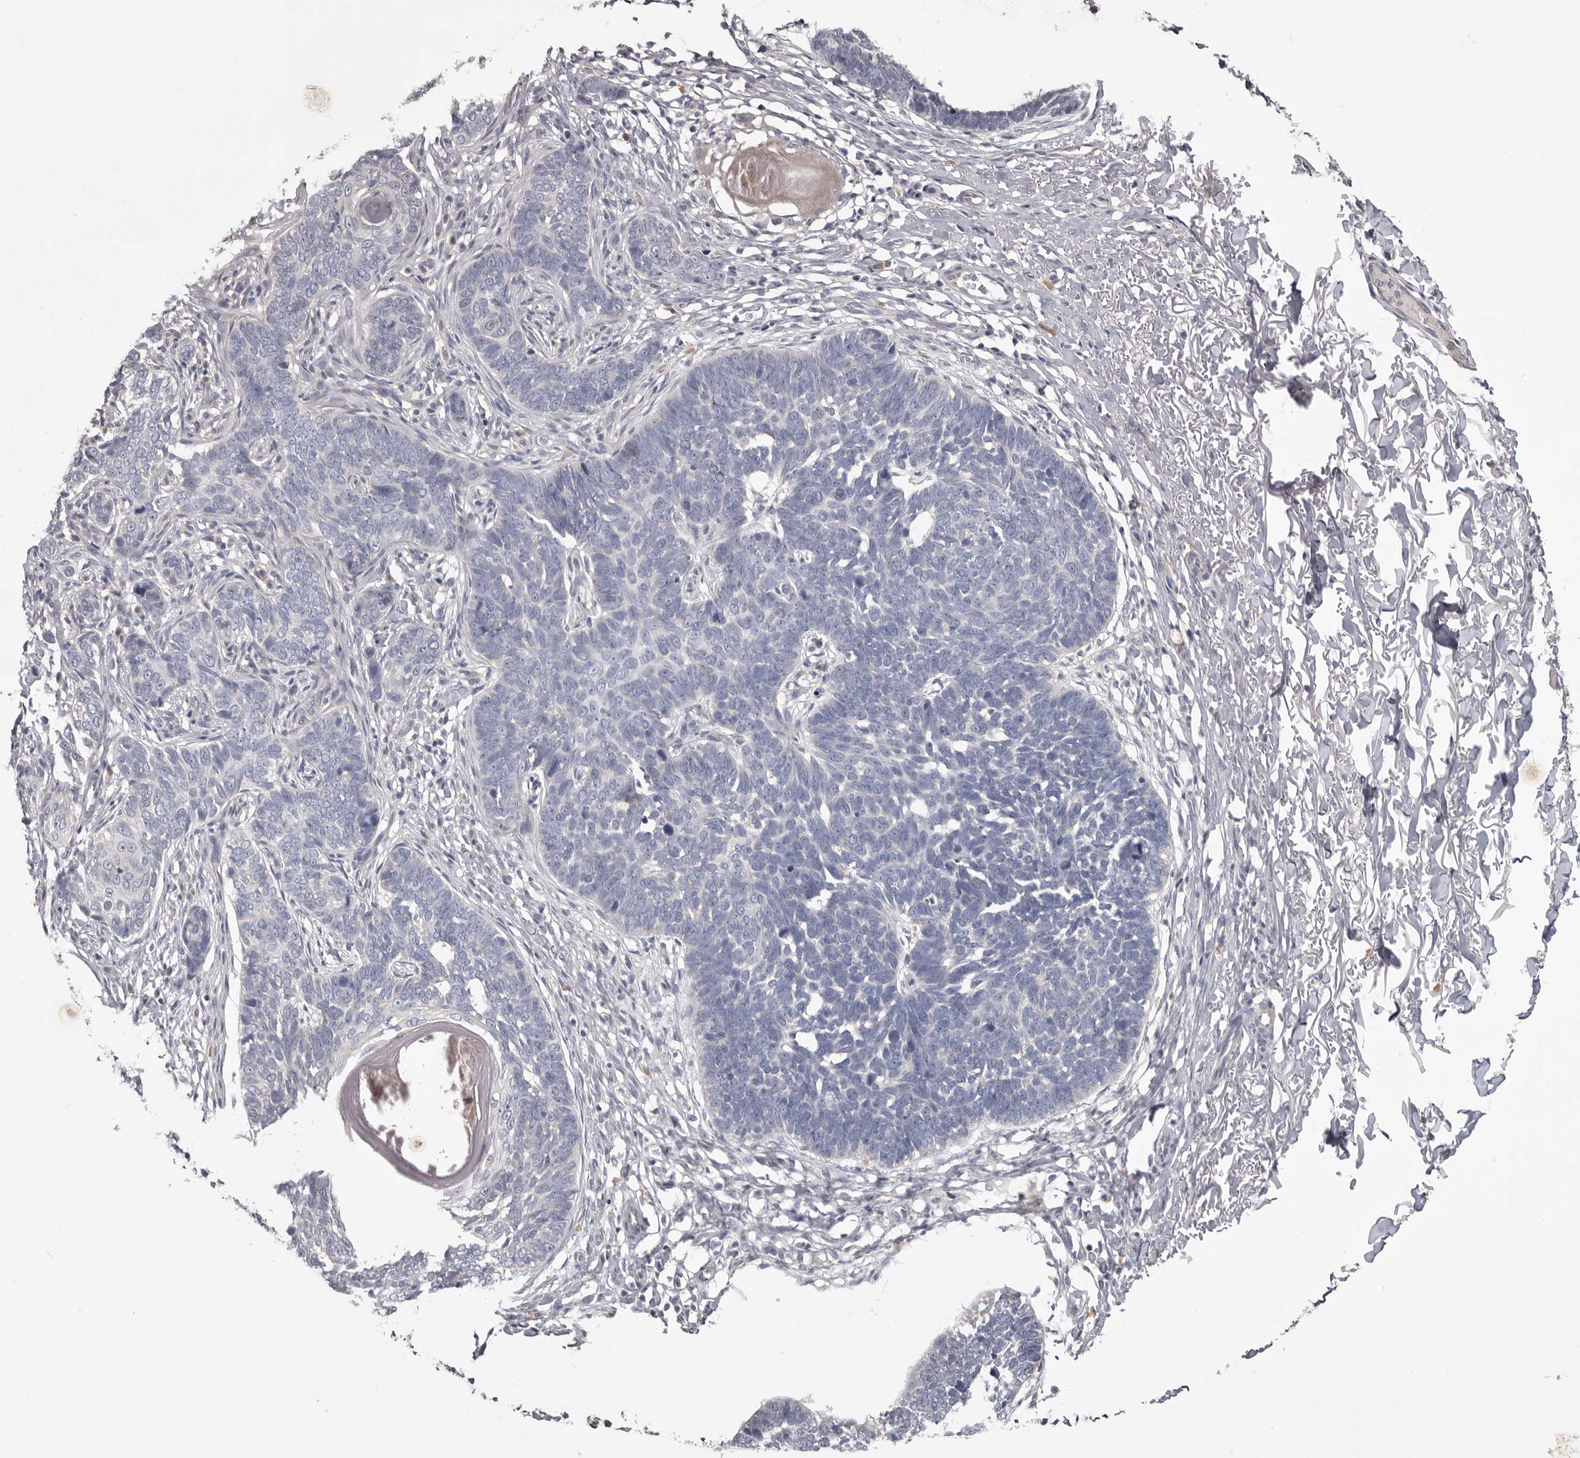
{"staining": {"intensity": "negative", "quantity": "none", "location": "none"}, "tissue": "skin cancer", "cell_type": "Tumor cells", "image_type": "cancer", "snomed": [{"axis": "morphology", "description": "Normal tissue, NOS"}, {"axis": "morphology", "description": "Basal cell carcinoma"}, {"axis": "topography", "description": "Skin"}], "caption": "This is a histopathology image of immunohistochemistry (IHC) staining of skin cancer (basal cell carcinoma), which shows no positivity in tumor cells.", "gene": "LPAR6", "patient": {"sex": "male", "age": 77}}